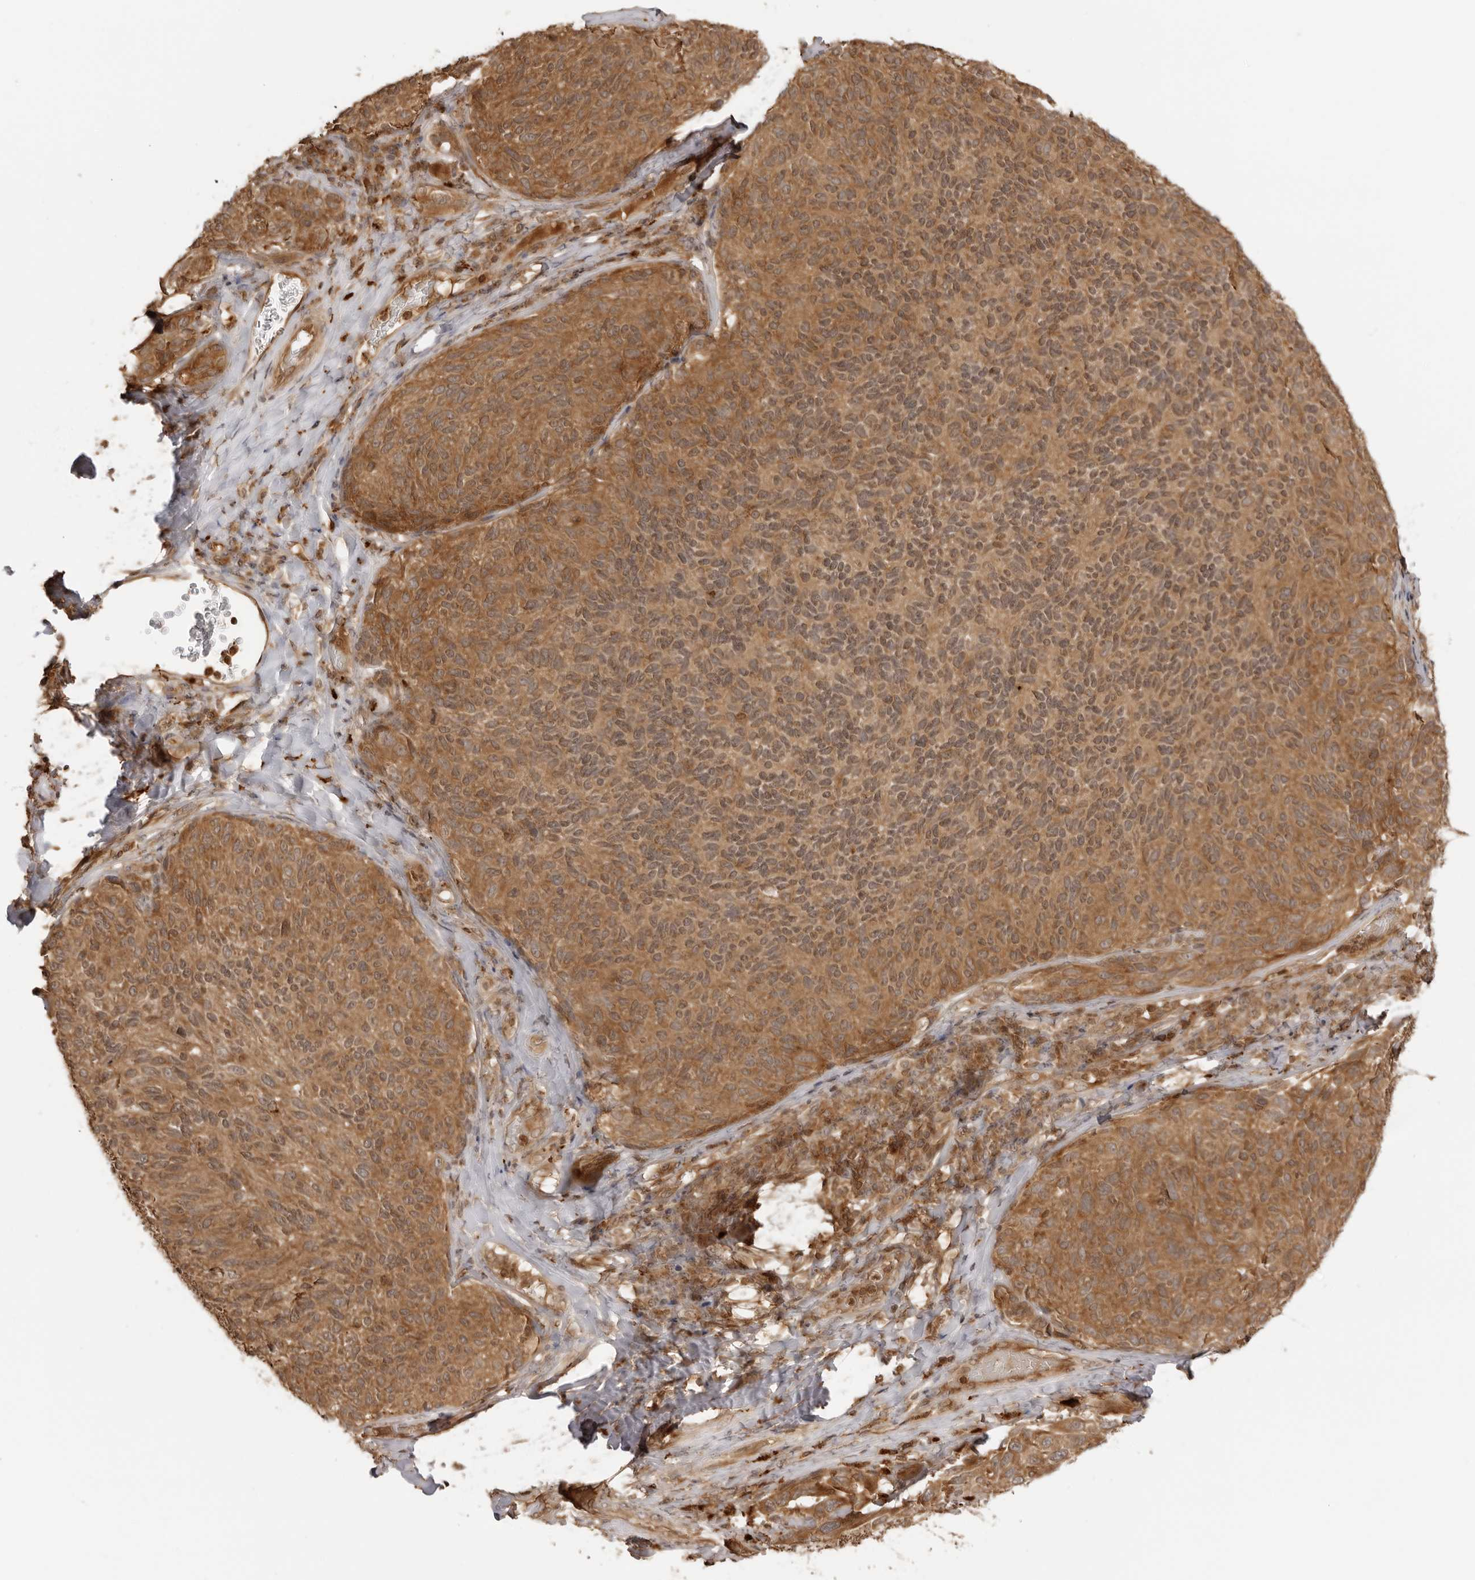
{"staining": {"intensity": "moderate", "quantity": ">75%", "location": "cytoplasmic/membranous"}, "tissue": "melanoma", "cell_type": "Tumor cells", "image_type": "cancer", "snomed": [{"axis": "morphology", "description": "Malignant melanoma, NOS"}, {"axis": "topography", "description": "Skin"}], "caption": "Immunohistochemistry (IHC) of human melanoma shows medium levels of moderate cytoplasmic/membranous expression in about >75% of tumor cells.", "gene": "IKBKE", "patient": {"sex": "female", "age": 73}}